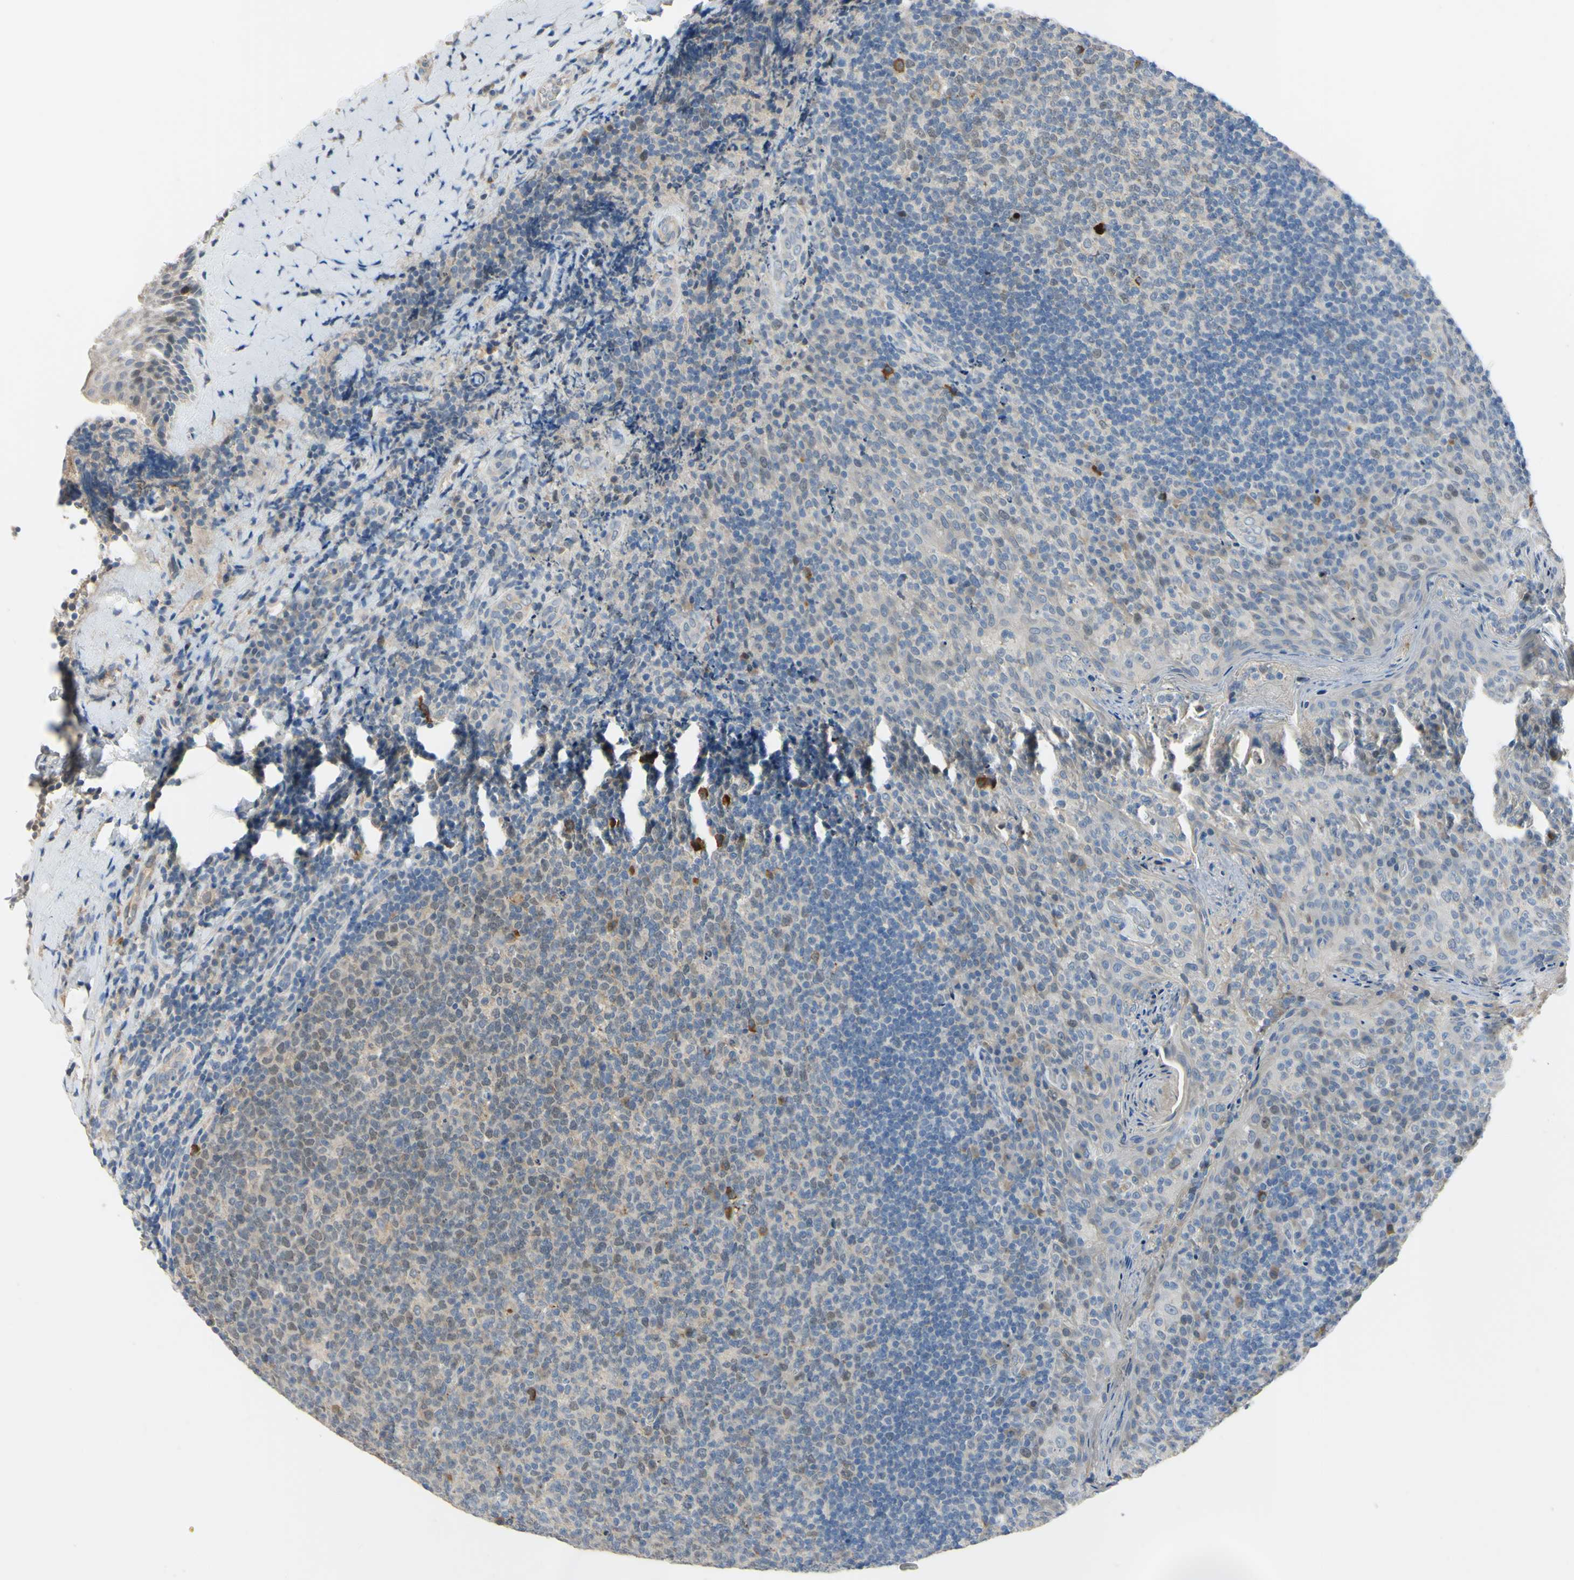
{"staining": {"intensity": "moderate", "quantity": ">75%", "location": "cytoplasmic/membranous"}, "tissue": "tonsil", "cell_type": "Germinal center cells", "image_type": "normal", "snomed": [{"axis": "morphology", "description": "Normal tissue, NOS"}, {"axis": "topography", "description": "Tonsil"}], "caption": "Immunohistochemistry (IHC) (DAB (3,3'-diaminobenzidine)) staining of unremarkable tonsil shows moderate cytoplasmic/membranous protein positivity in about >75% of germinal center cells. Using DAB (3,3'-diaminobenzidine) (brown) and hematoxylin (blue) stains, captured at high magnification using brightfield microscopy.", "gene": "LHX9", "patient": {"sex": "male", "age": 17}}